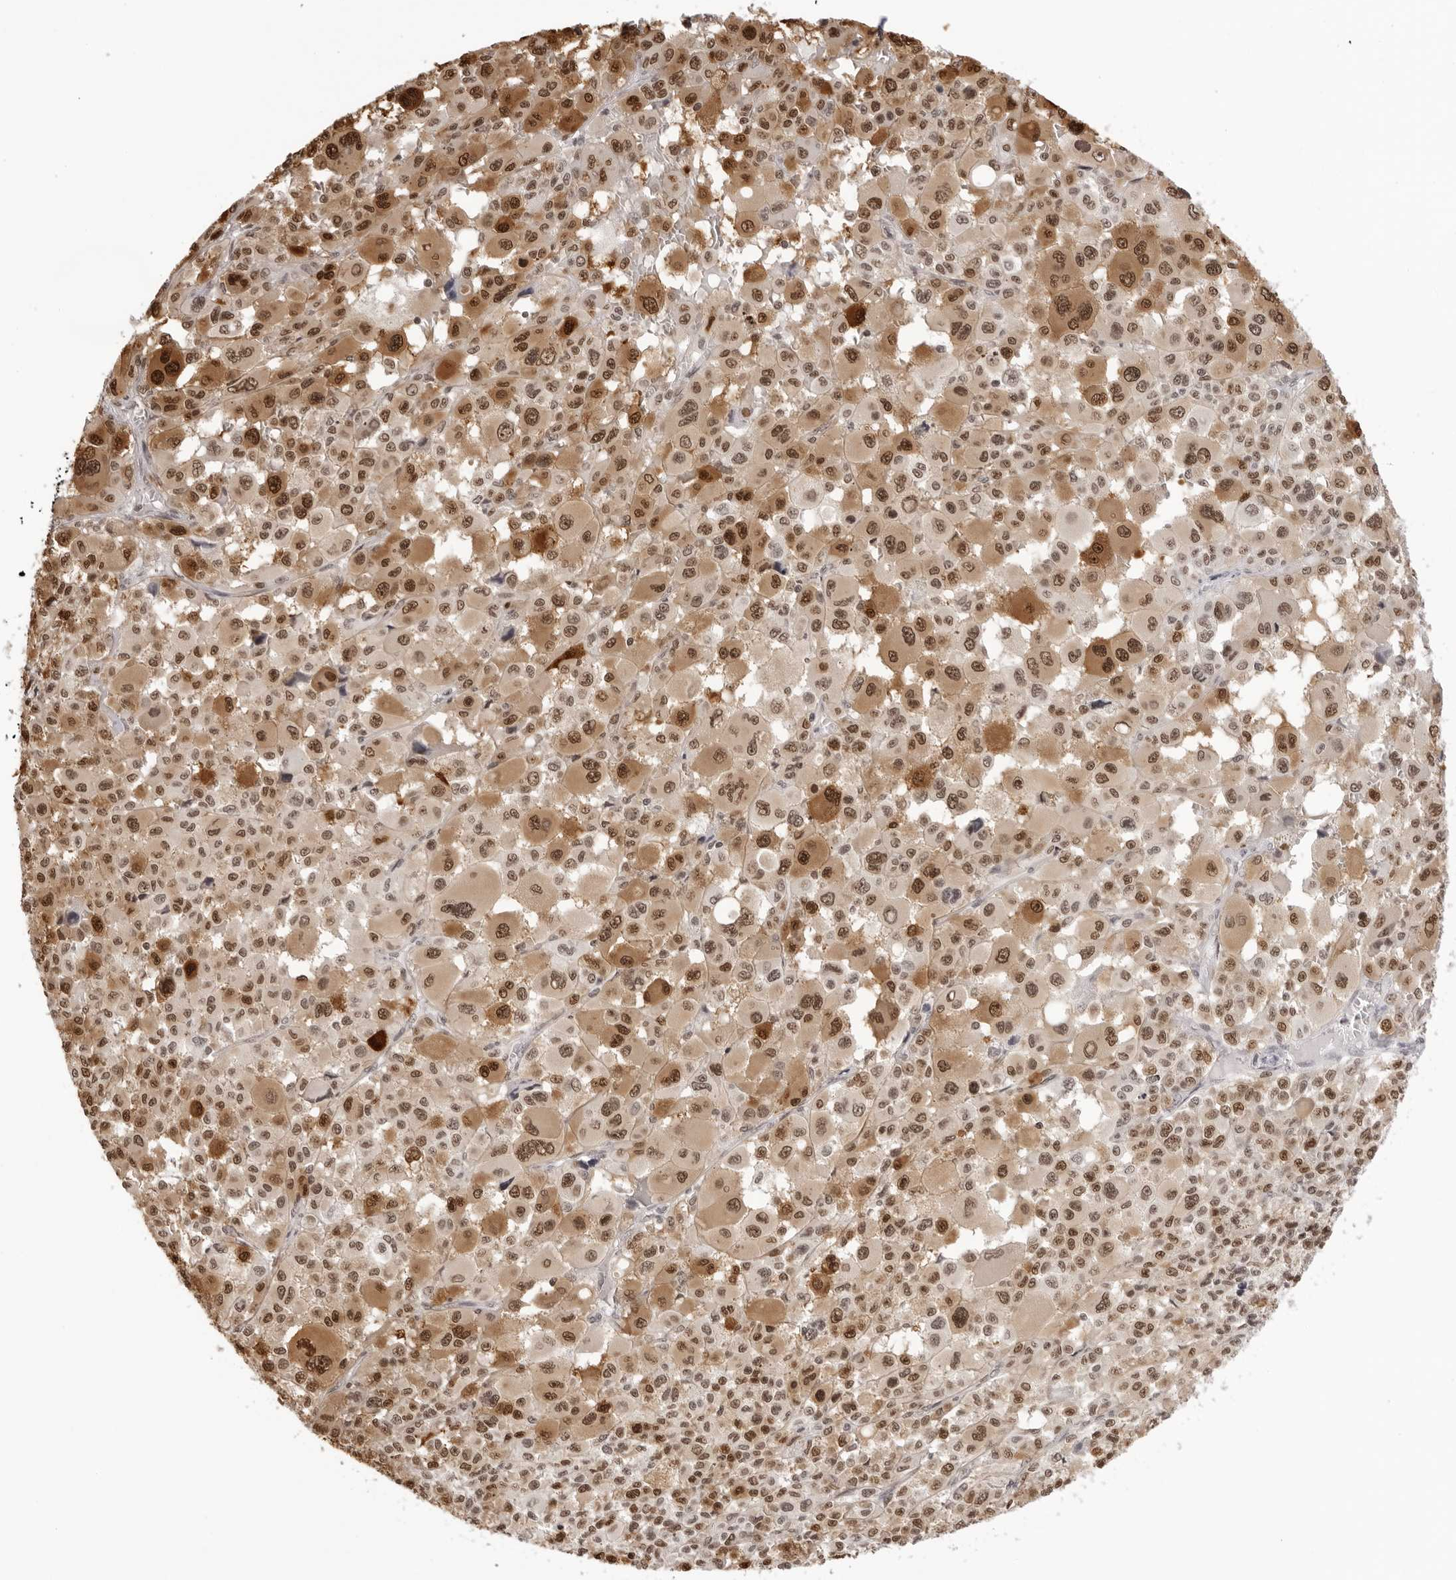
{"staining": {"intensity": "moderate", "quantity": ">75%", "location": "cytoplasmic/membranous,nuclear"}, "tissue": "melanoma", "cell_type": "Tumor cells", "image_type": "cancer", "snomed": [{"axis": "morphology", "description": "Malignant melanoma, Metastatic site"}, {"axis": "topography", "description": "Skin"}], "caption": "IHC (DAB) staining of human melanoma displays moderate cytoplasmic/membranous and nuclear protein staining in approximately >75% of tumor cells. (DAB IHC, brown staining for protein, blue staining for nuclei).", "gene": "HSPA4", "patient": {"sex": "female", "age": 74}}